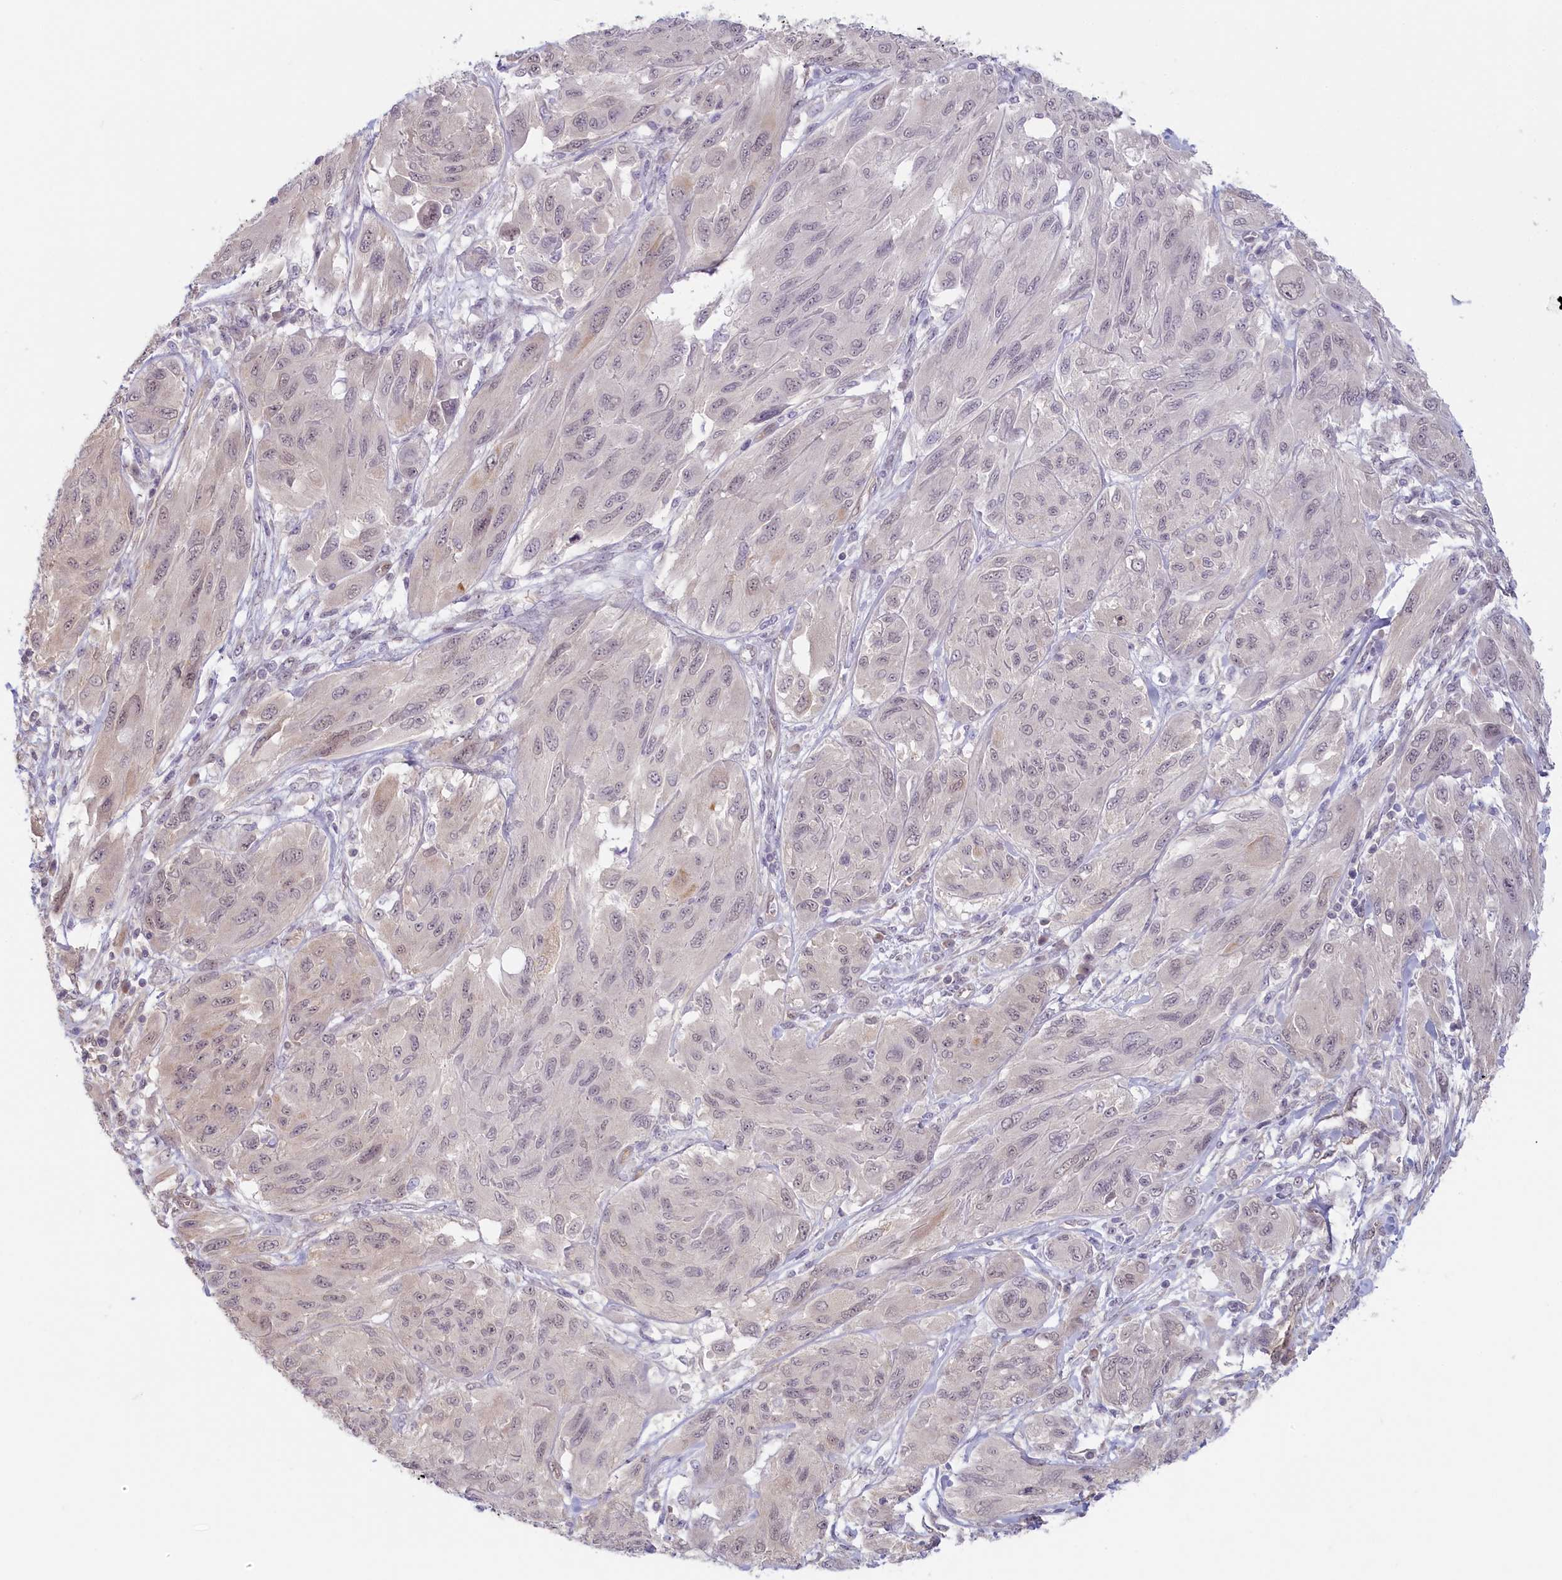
{"staining": {"intensity": "weak", "quantity": "25%-75%", "location": "nuclear"}, "tissue": "melanoma", "cell_type": "Tumor cells", "image_type": "cancer", "snomed": [{"axis": "morphology", "description": "Malignant melanoma, NOS"}, {"axis": "topography", "description": "Skin"}], "caption": "Human melanoma stained for a protein (brown) demonstrates weak nuclear positive expression in approximately 25%-75% of tumor cells.", "gene": "C19orf44", "patient": {"sex": "female", "age": 91}}